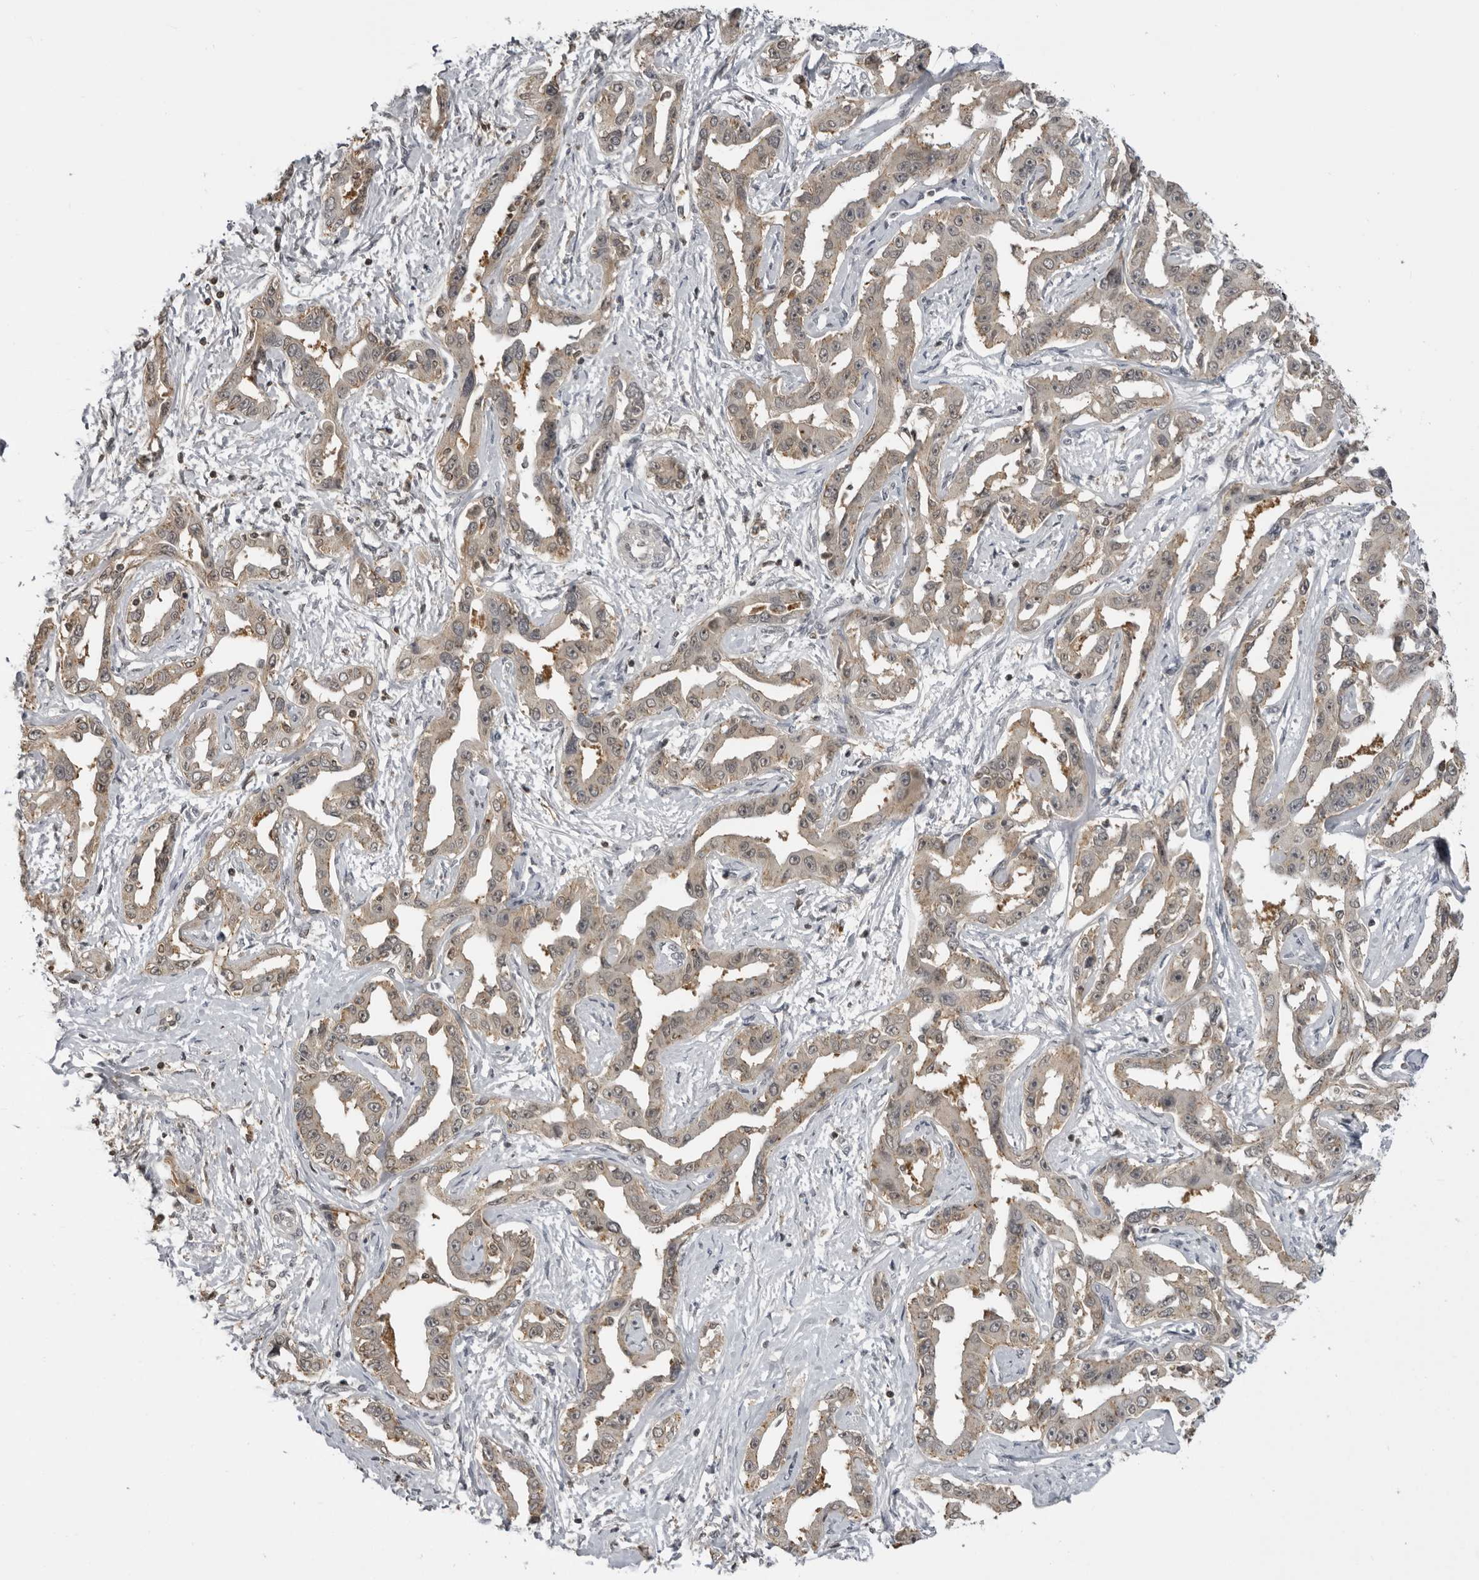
{"staining": {"intensity": "weak", "quantity": ">75%", "location": "cytoplasmic/membranous"}, "tissue": "liver cancer", "cell_type": "Tumor cells", "image_type": "cancer", "snomed": [{"axis": "morphology", "description": "Cholangiocarcinoma"}, {"axis": "topography", "description": "Liver"}], "caption": "The photomicrograph exhibits immunohistochemical staining of liver cancer (cholangiocarcinoma). There is weak cytoplasmic/membranous positivity is seen in about >75% of tumor cells. (IHC, brightfield microscopy, high magnification).", "gene": "PDCL3", "patient": {"sex": "male", "age": 59}}